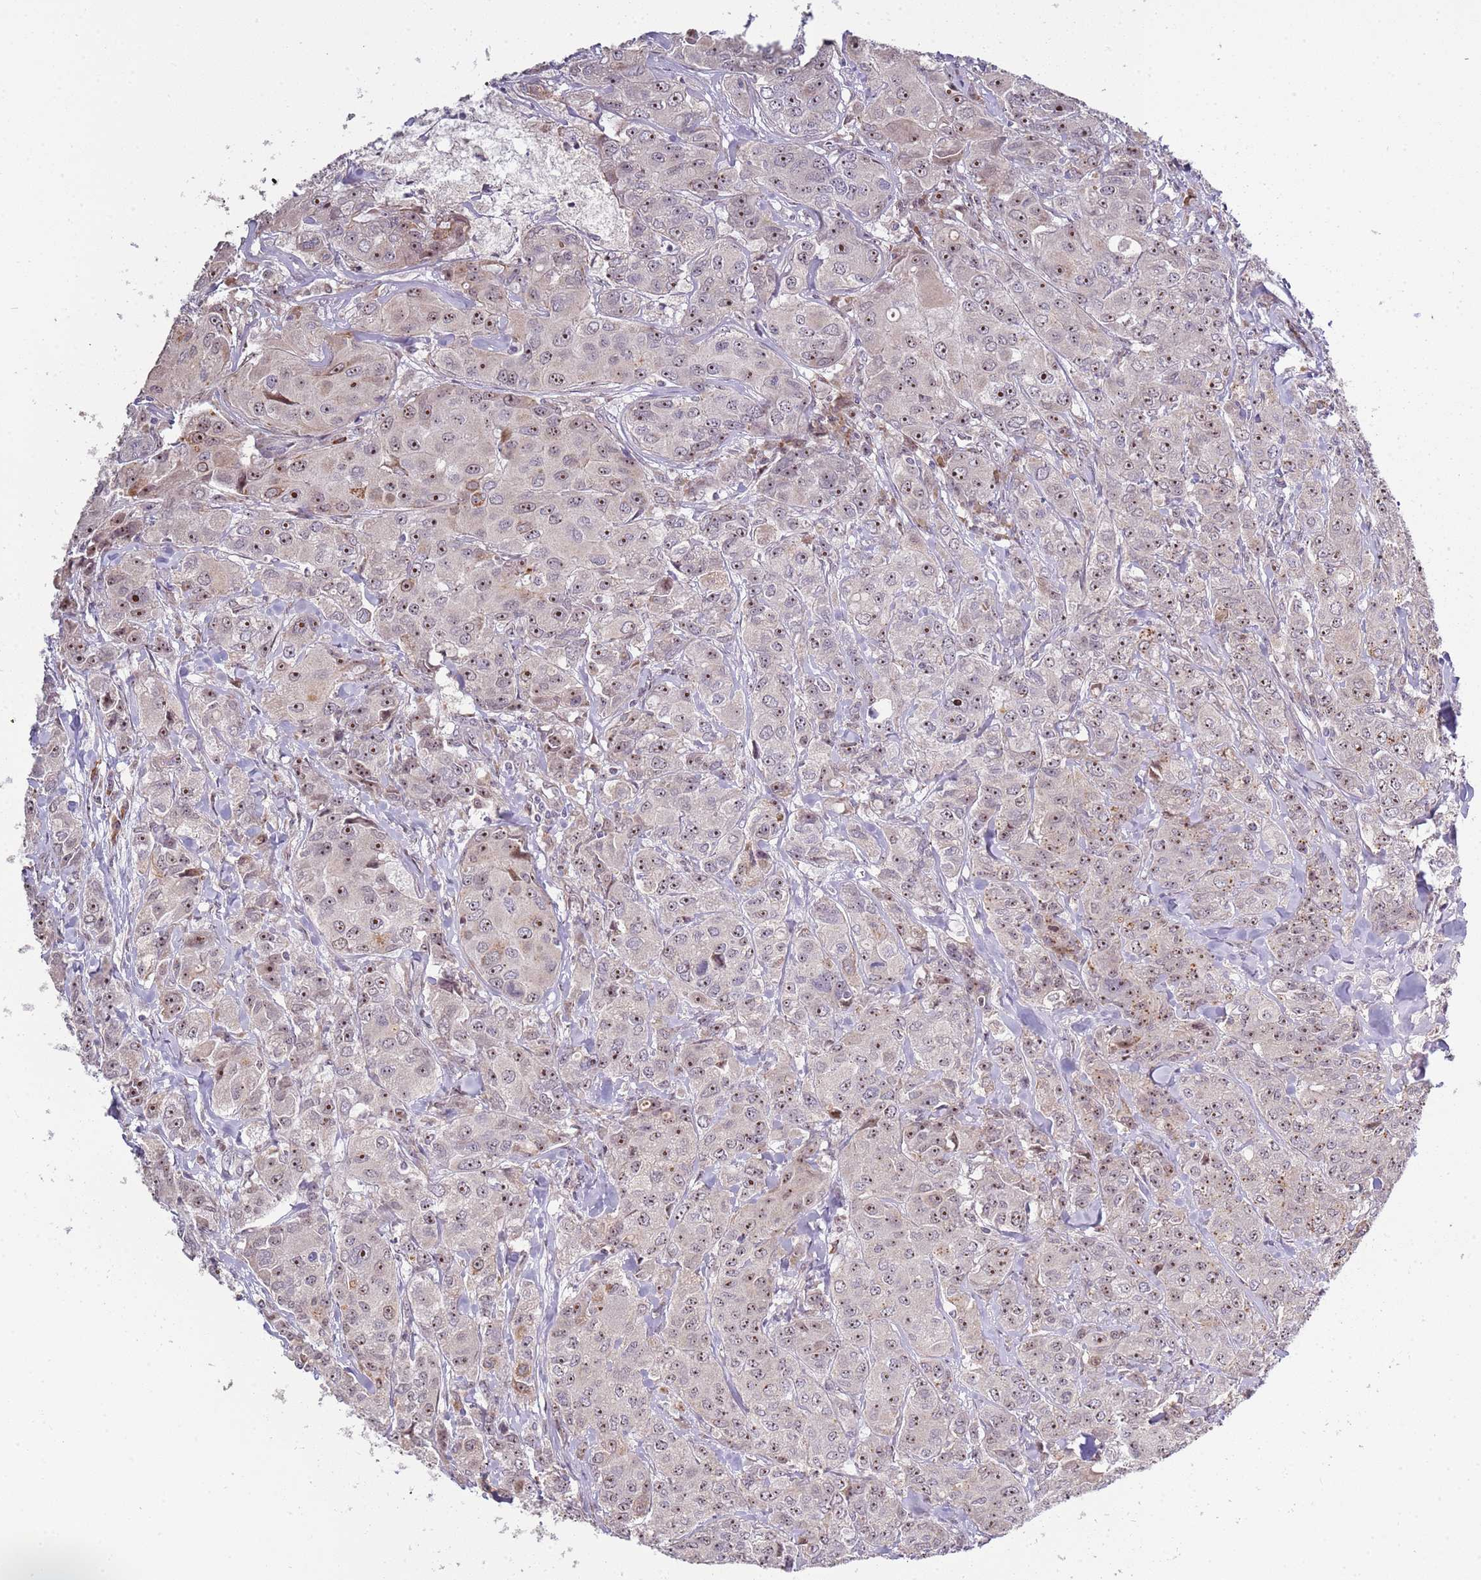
{"staining": {"intensity": "moderate", "quantity": ">75%", "location": "nuclear"}, "tissue": "breast cancer", "cell_type": "Tumor cells", "image_type": "cancer", "snomed": [{"axis": "morphology", "description": "Duct carcinoma"}, {"axis": "topography", "description": "Breast"}], "caption": "The micrograph displays immunohistochemical staining of breast cancer. There is moderate nuclear positivity is appreciated in about >75% of tumor cells. The protein of interest is stained brown, and the nuclei are stained in blue (DAB (3,3'-diaminobenzidine) IHC with brightfield microscopy, high magnification).", "gene": "UCMA", "patient": {"sex": "female", "age": 43}}